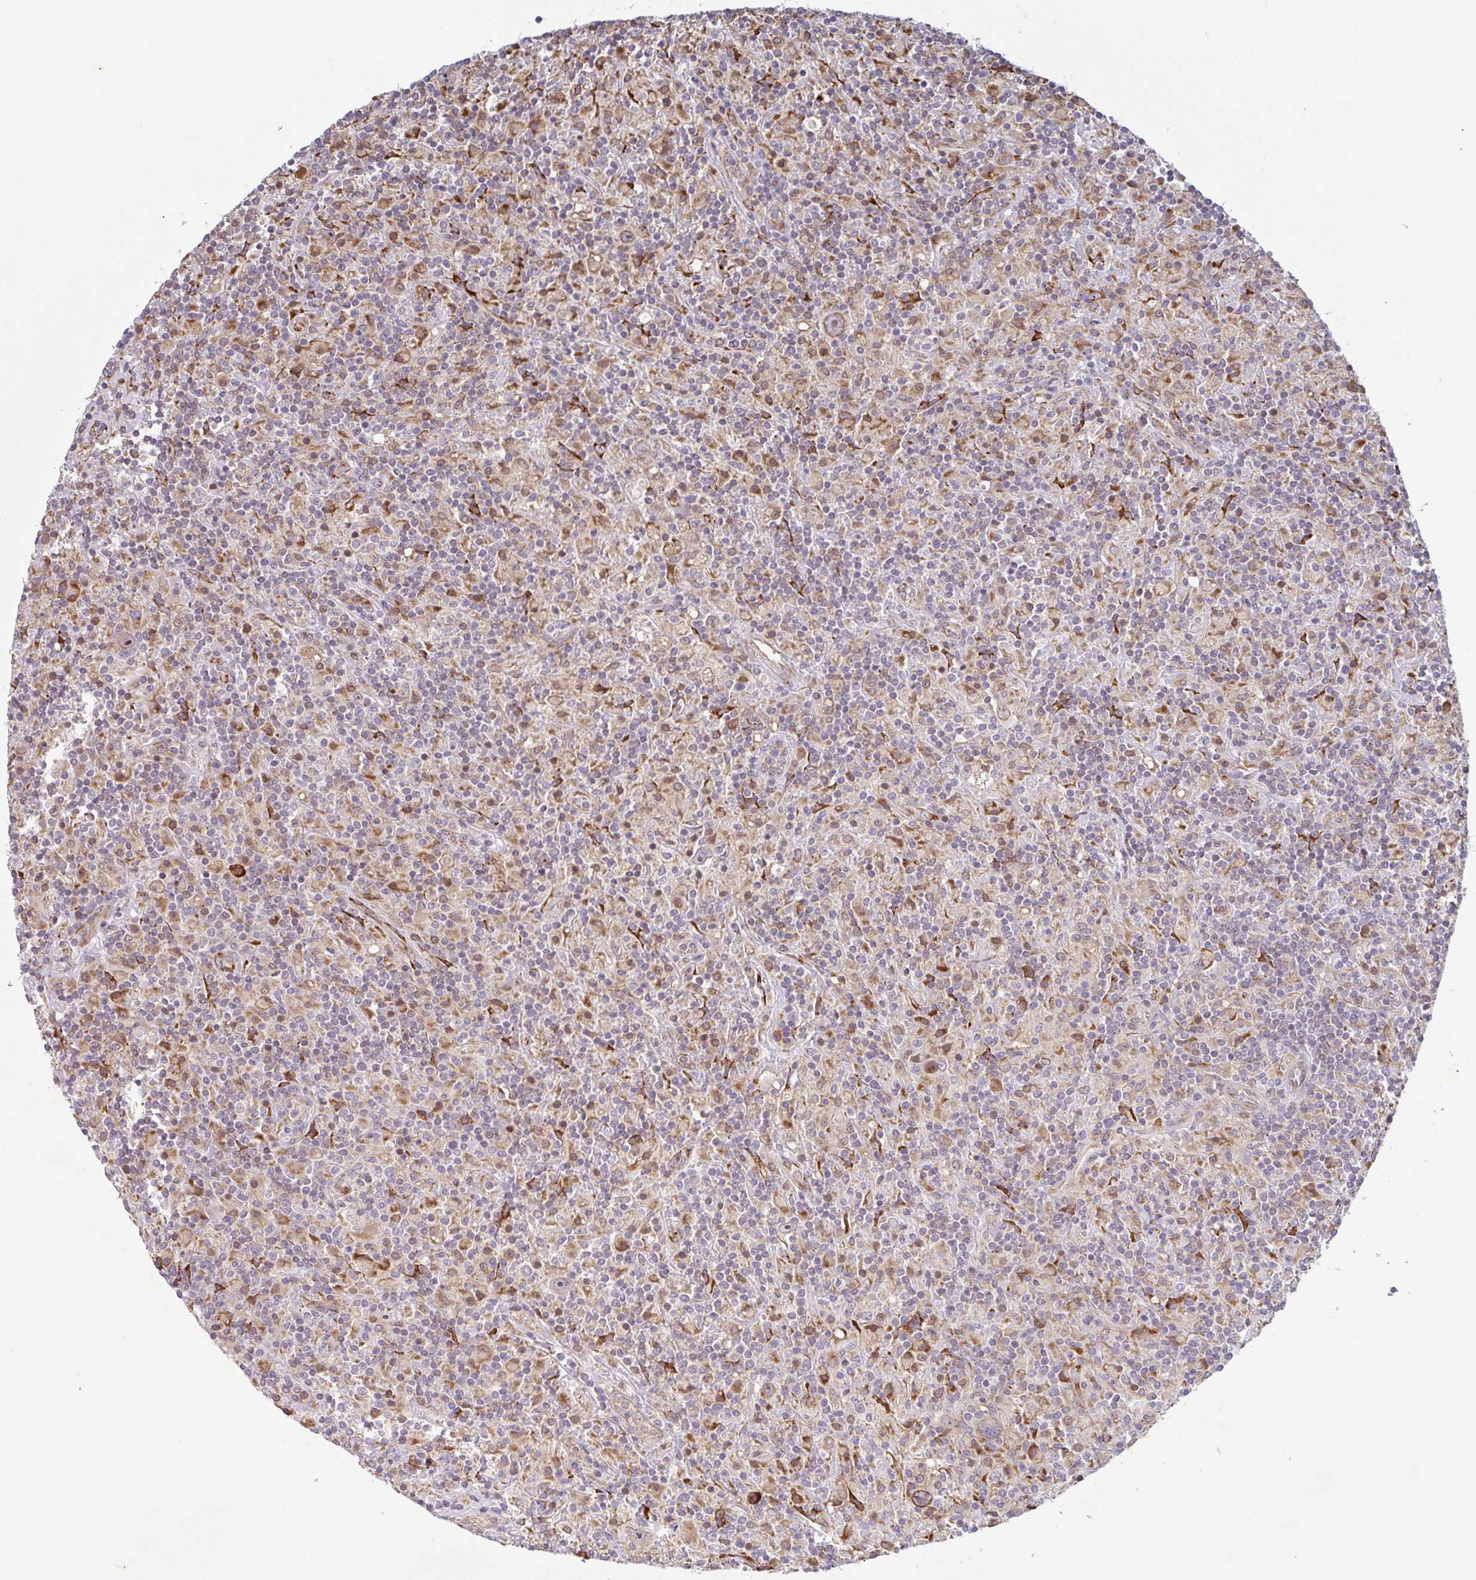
{"staining": {"intensity": "moderate", "quantity": "25%-75%", "location": "cytoplasmic/membranous"}, "tissue": "lymphoma", "cell_type": "Tumor cells", "image_type": "cancer", "snomed": [{"axis": "morphology", "description": "Hodgkin's disease, NOS"}, {"axis": "topography", "description": "Lymph node"}], "caption": "The histopathology image demonstrates a brown stain indicating the presence of a protein in the cytoplasmic/membranous of tumor cells in lymphoma.", "gene": "RIT1", "patient": {"sex": "male", "age": 70}}